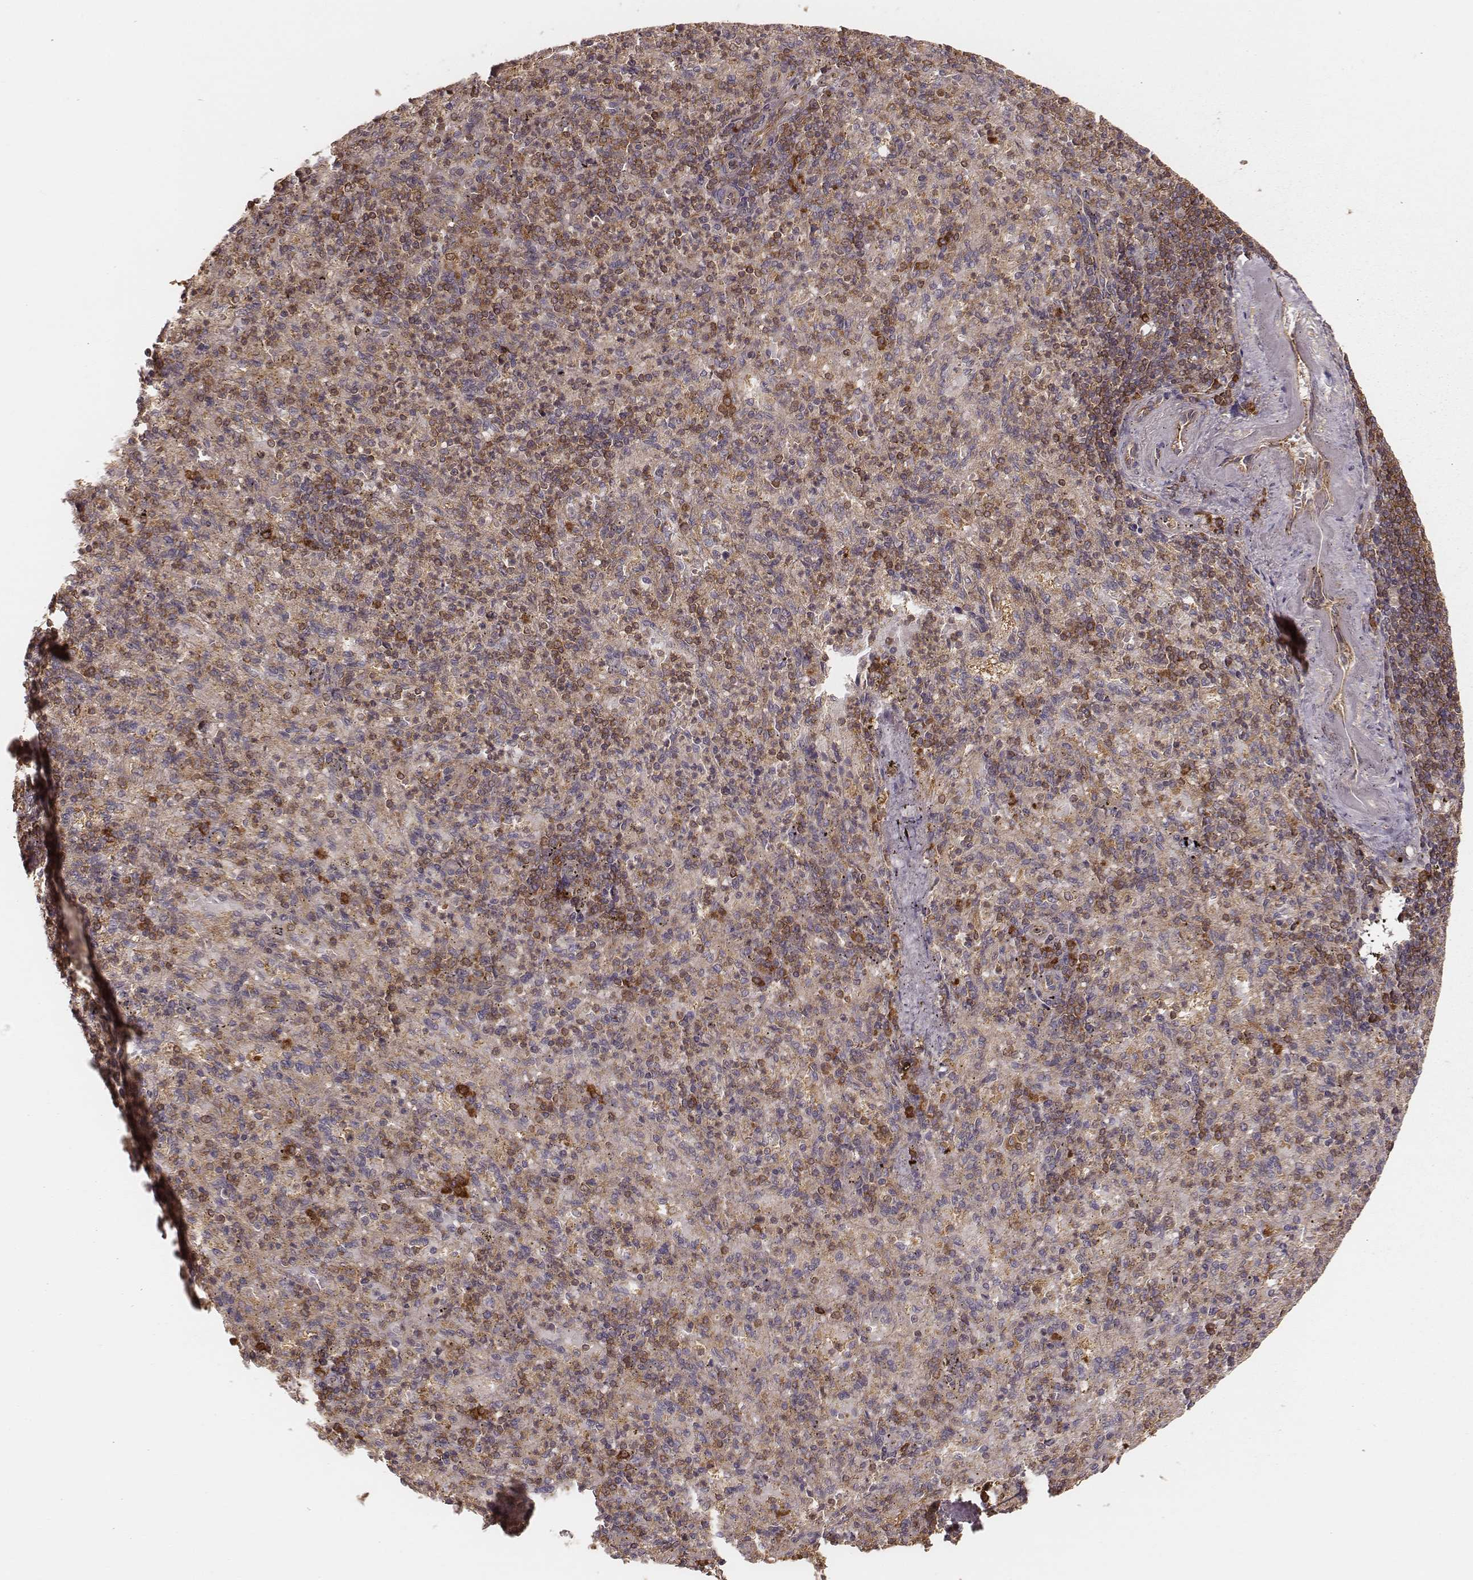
{"staining": {"intensity": "strong", "quantity": "25%-75%", "location": "cytoplasmic/membranous"}, "tissue": "spleen", "cell_type": "Cells in red pulp", "image_type": "normal", "snomed": [{"axis": "morphology", "description": "Normal tissue, NOS"}, {"axis": "topography", "description": "Spleen"}], "caption": "DAB immunohistochemical staining of normal human spleen exhibits strong cytoplasmic/membranous protein expression in approximately 25%-75% of cells in red pulp.", "gene": "CARS1", "patient": {"sex": "female", "age": 74}}